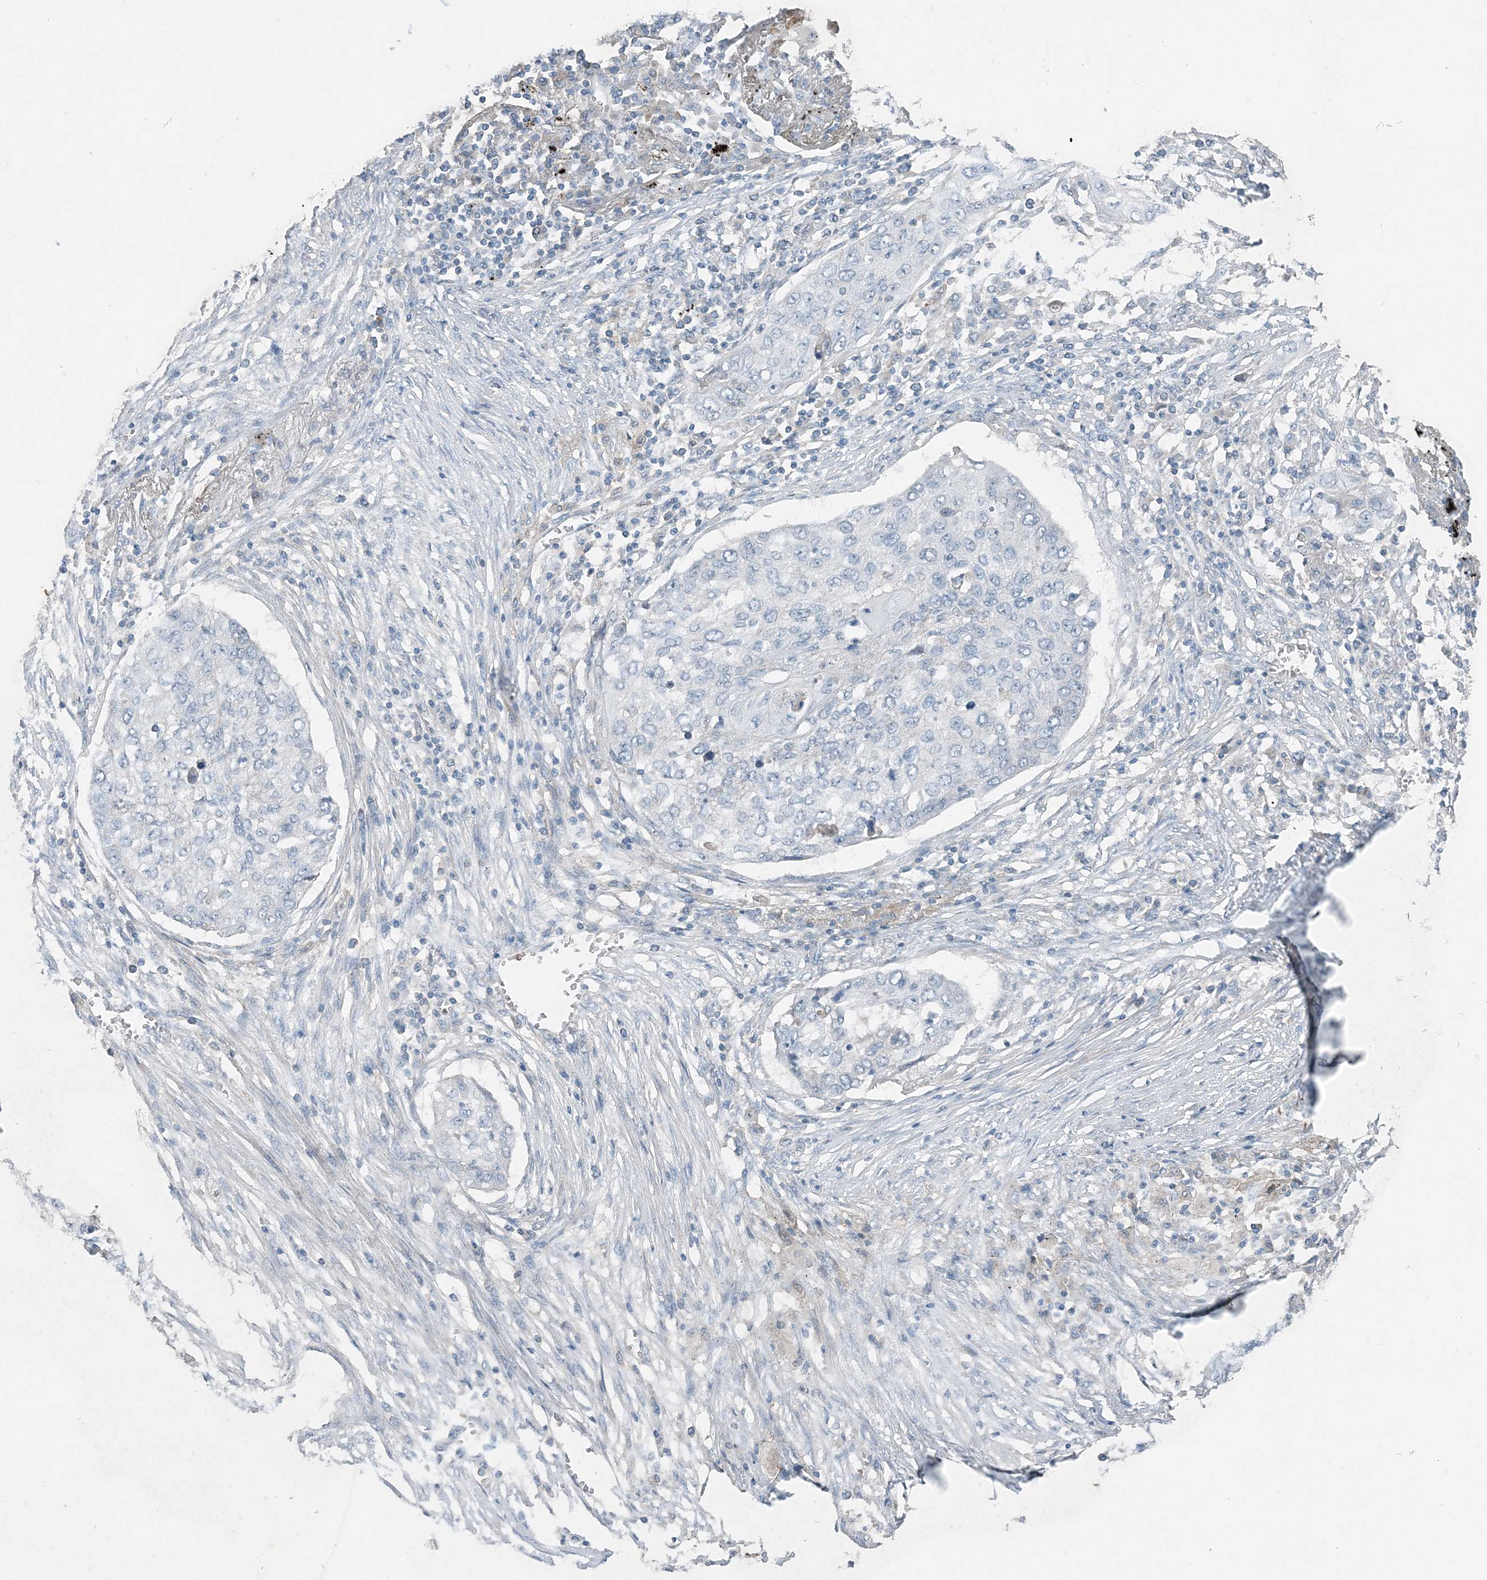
{"staining": {"intensity": "negative", "quantity": "none", "location": "none"}, "tissue": "lung cancer", "cell_type": "Tumor cells", "image_type": "cancer", "snomed": [{"axis": "morphology", "description": "Squamous cell carcinoma, NOS"}, {"axis": "topography", "description": "Lung"}], "caption": "DAB (3,3'-diaminobenzidine) immunohistochemical staining of human lung squamous cell carcinoma reveals no significant positivity in tumor cells.", "gene": "ARMH1", "patient": {"sex": "female", "age": 63}}